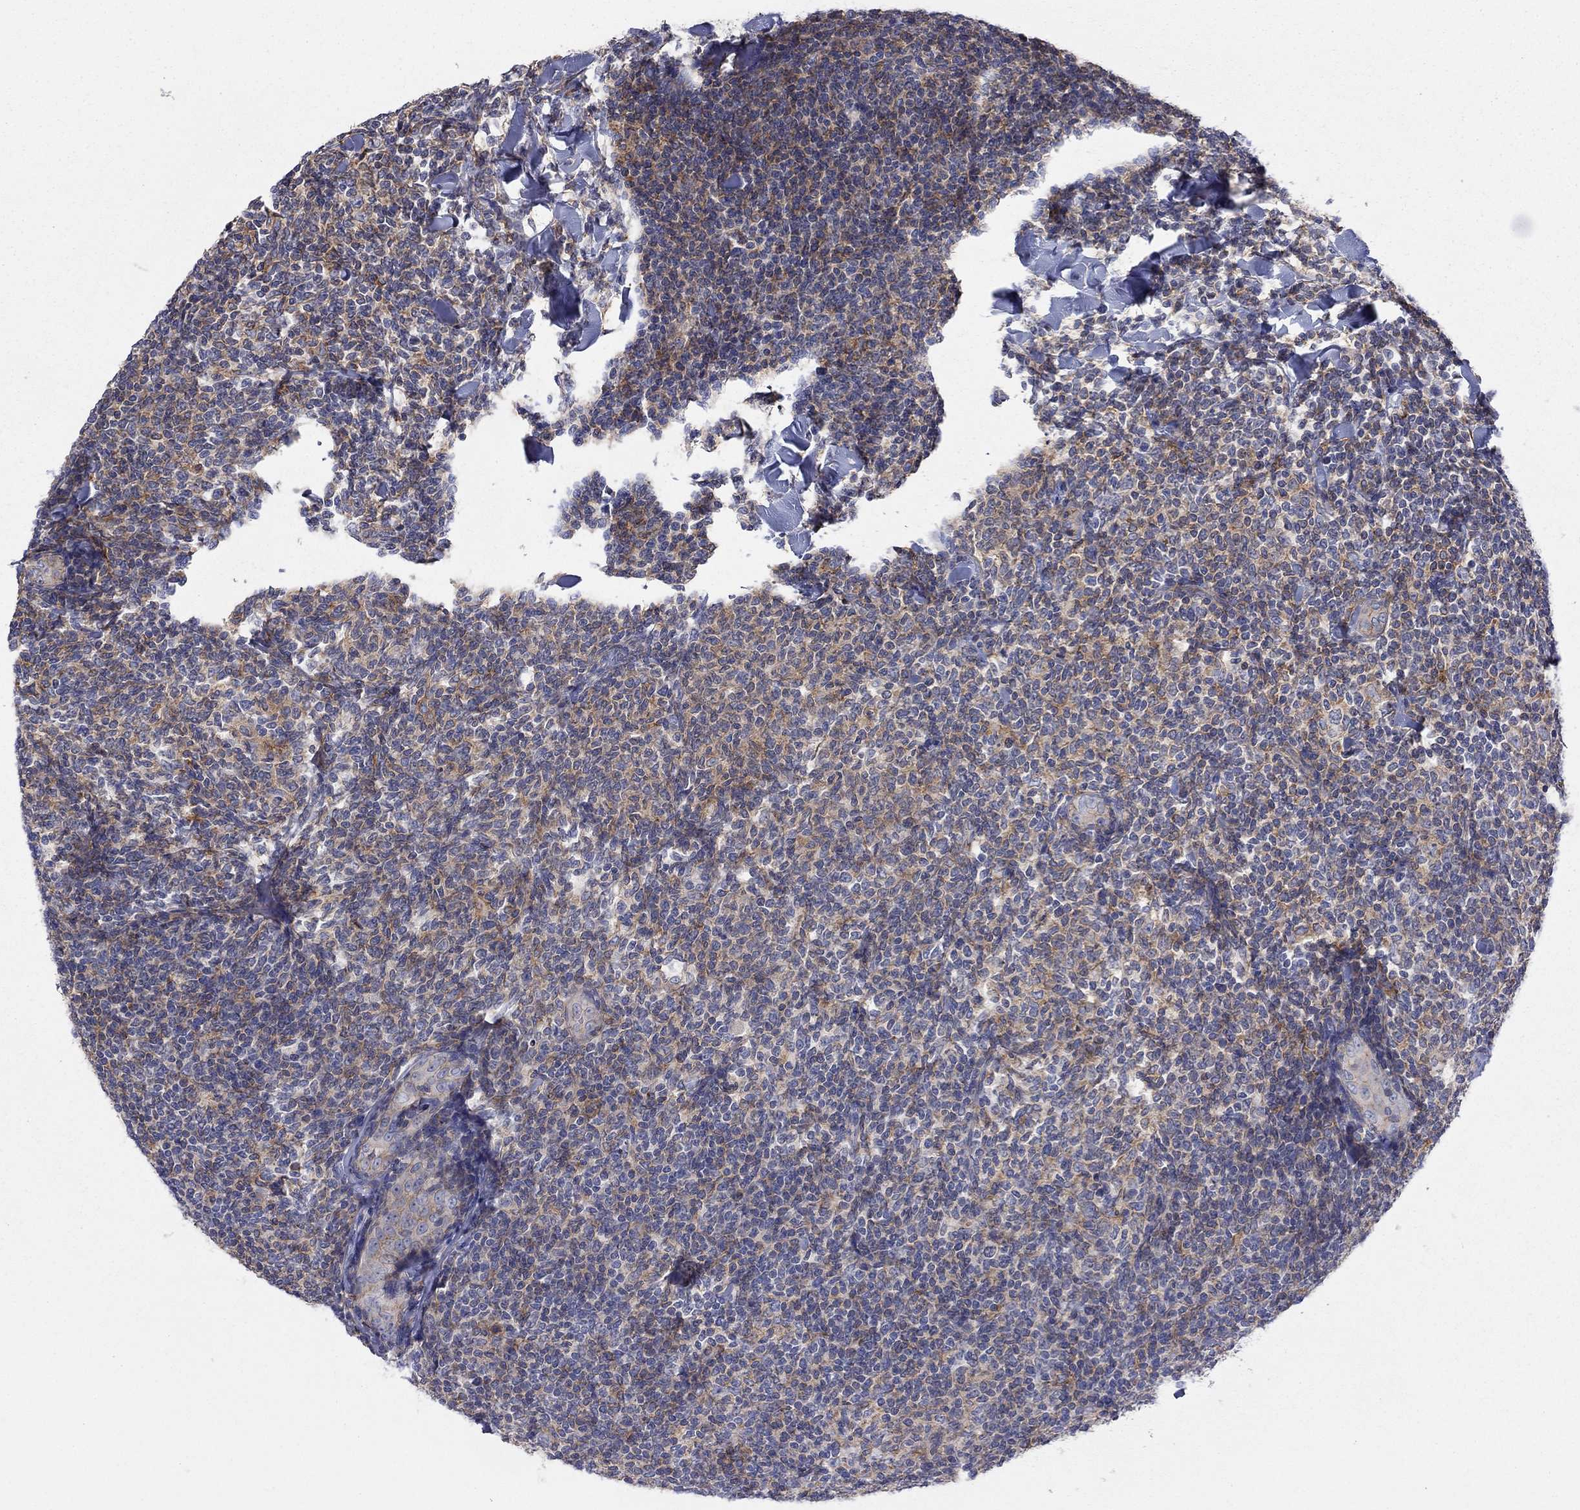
{"staining": {"intensity": "moderate", "quantity": "25%-75%", "location": "cytoplasmic/membranous"}, "tissue": "lymphoma", "cell_type": "Tumor cells", "image_type": "cancer", "snomed": [{"axis": "morphology", "description": "Malignant lymphoma, non-Hodgkin's type, Low grade"}, {"axis": "topography", "description": "Lymph node"}], "caption": "High-power microscopy captured an immunohistochemistry (IHC) micrograph of low-grade malignant lymphoma, non-Hodgkin's type, revealing moderate cytoplasmic/membranous staining in about 25%-75% of tumor cells. (Brightfield microscopy of DAB IHC at high magnification).", "gene": "PCDHGA10", "patient": {"sex": "female", "age": 56}}